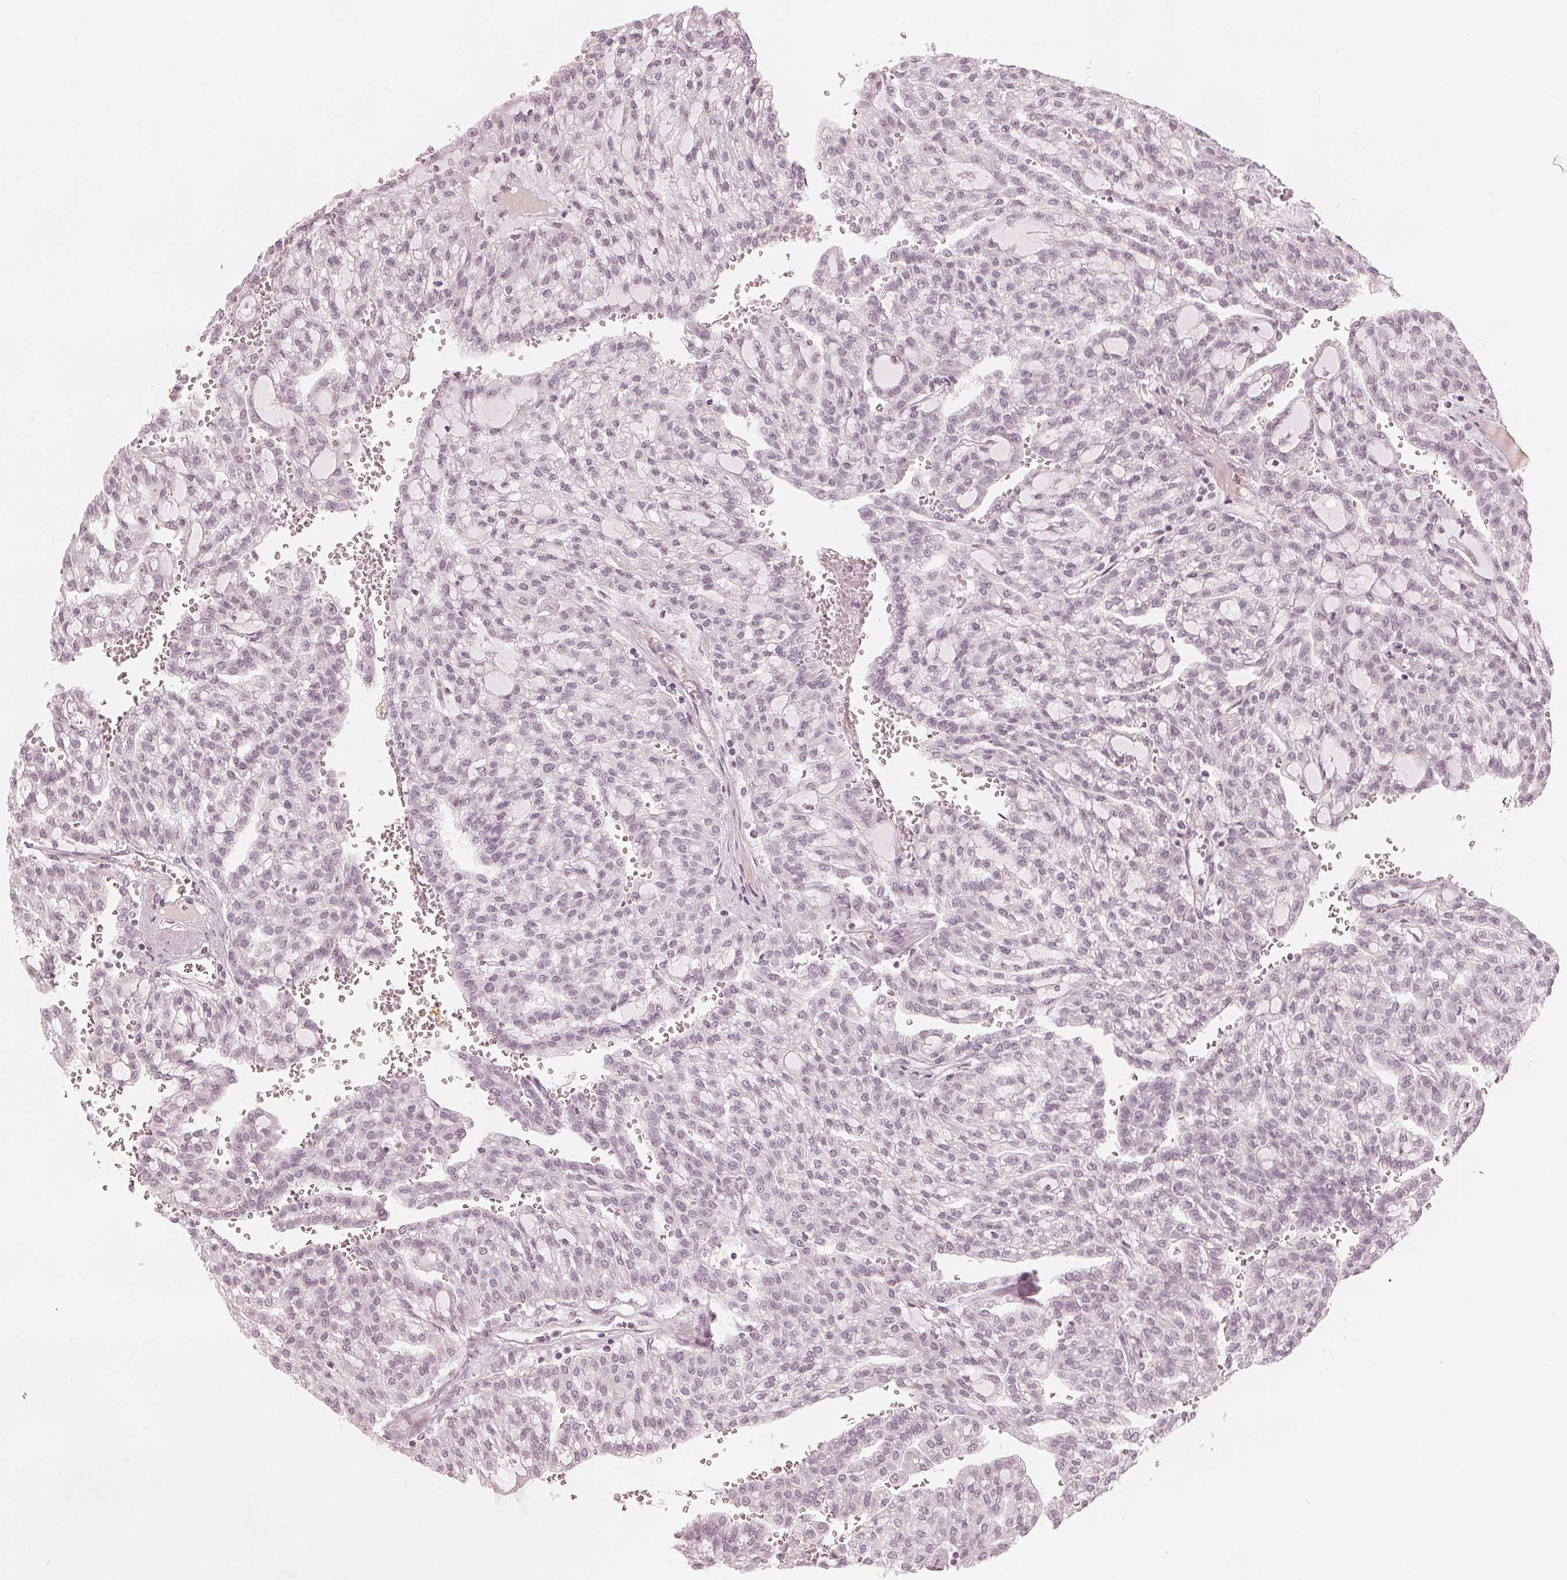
{"staining": {"intensity": "negative", "quantity": "none", "location": "none"}, "tissue": "renal cancer", "cell_type": "Tumor cells", "image_type": "cancer", "snomed": [{"axis": "morphology", "description": "Adenocarcinoma, NOS"}, {"axis": "topography", "description": "Kidney"}], "caption": "Protein analysis of adenocarcinoma (renal) shows no significant expression in tumor cells.", "gene": "PAEP", "patient": {"sex": "male", "age": 63}}